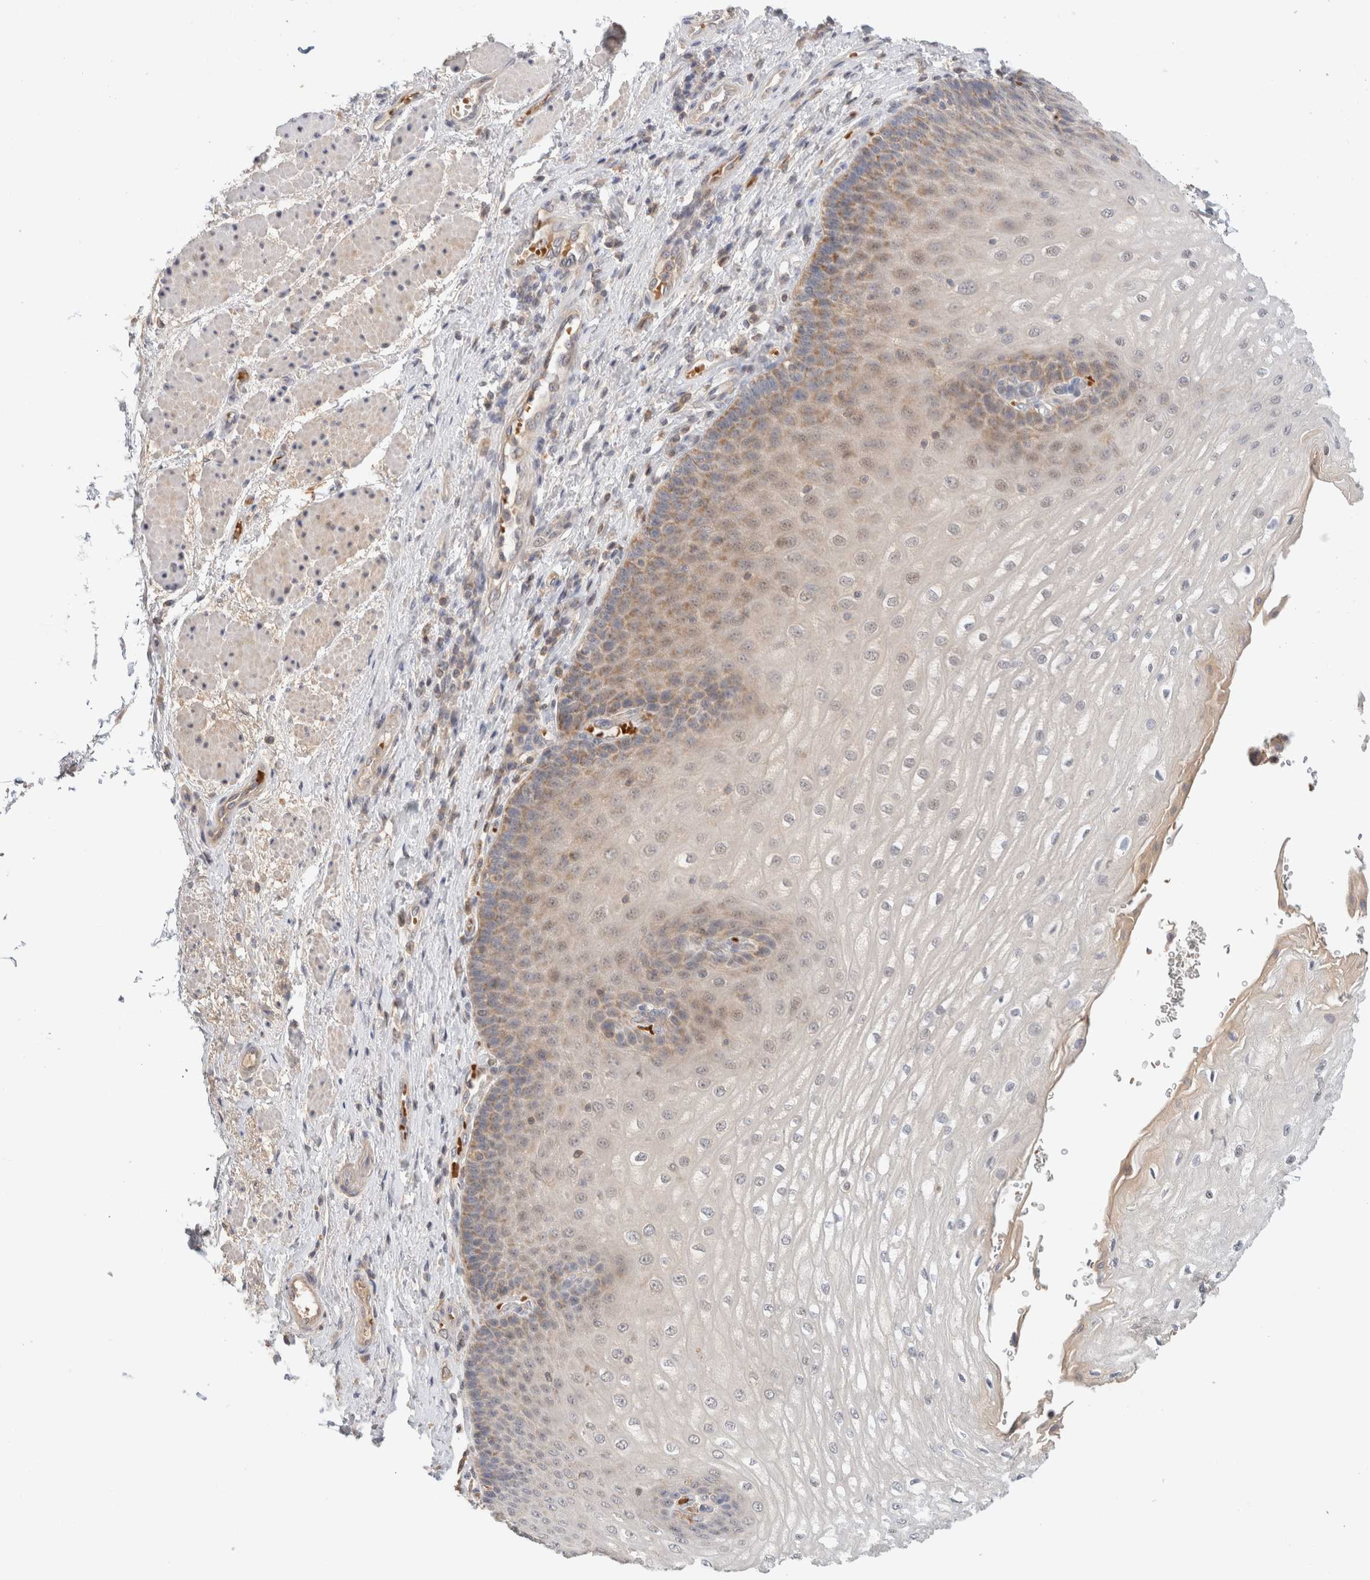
{"staining": {"intensity": "moderate", "quantity": "25%-75%", "location": "cytoplasmic/membranous"}, "tissue": "esophagus", "cell_type": "Squamous epithelial cells", "image_type": "normal", "snomed": [{"axis": "morphology", "description": "Normal tissue, NOS"}, {"axis": "topography", "description": "Esophagus"}], "caption": "An immunohistochemistry photomicrograph of normal tissue is shown. Protein staining in brown highlights moderate cytoplasmic/membranous positivity in esophagus within squamous epithelial cells.", "gene": "MRM3", "patient": {"sex": "male", "age": 54}}